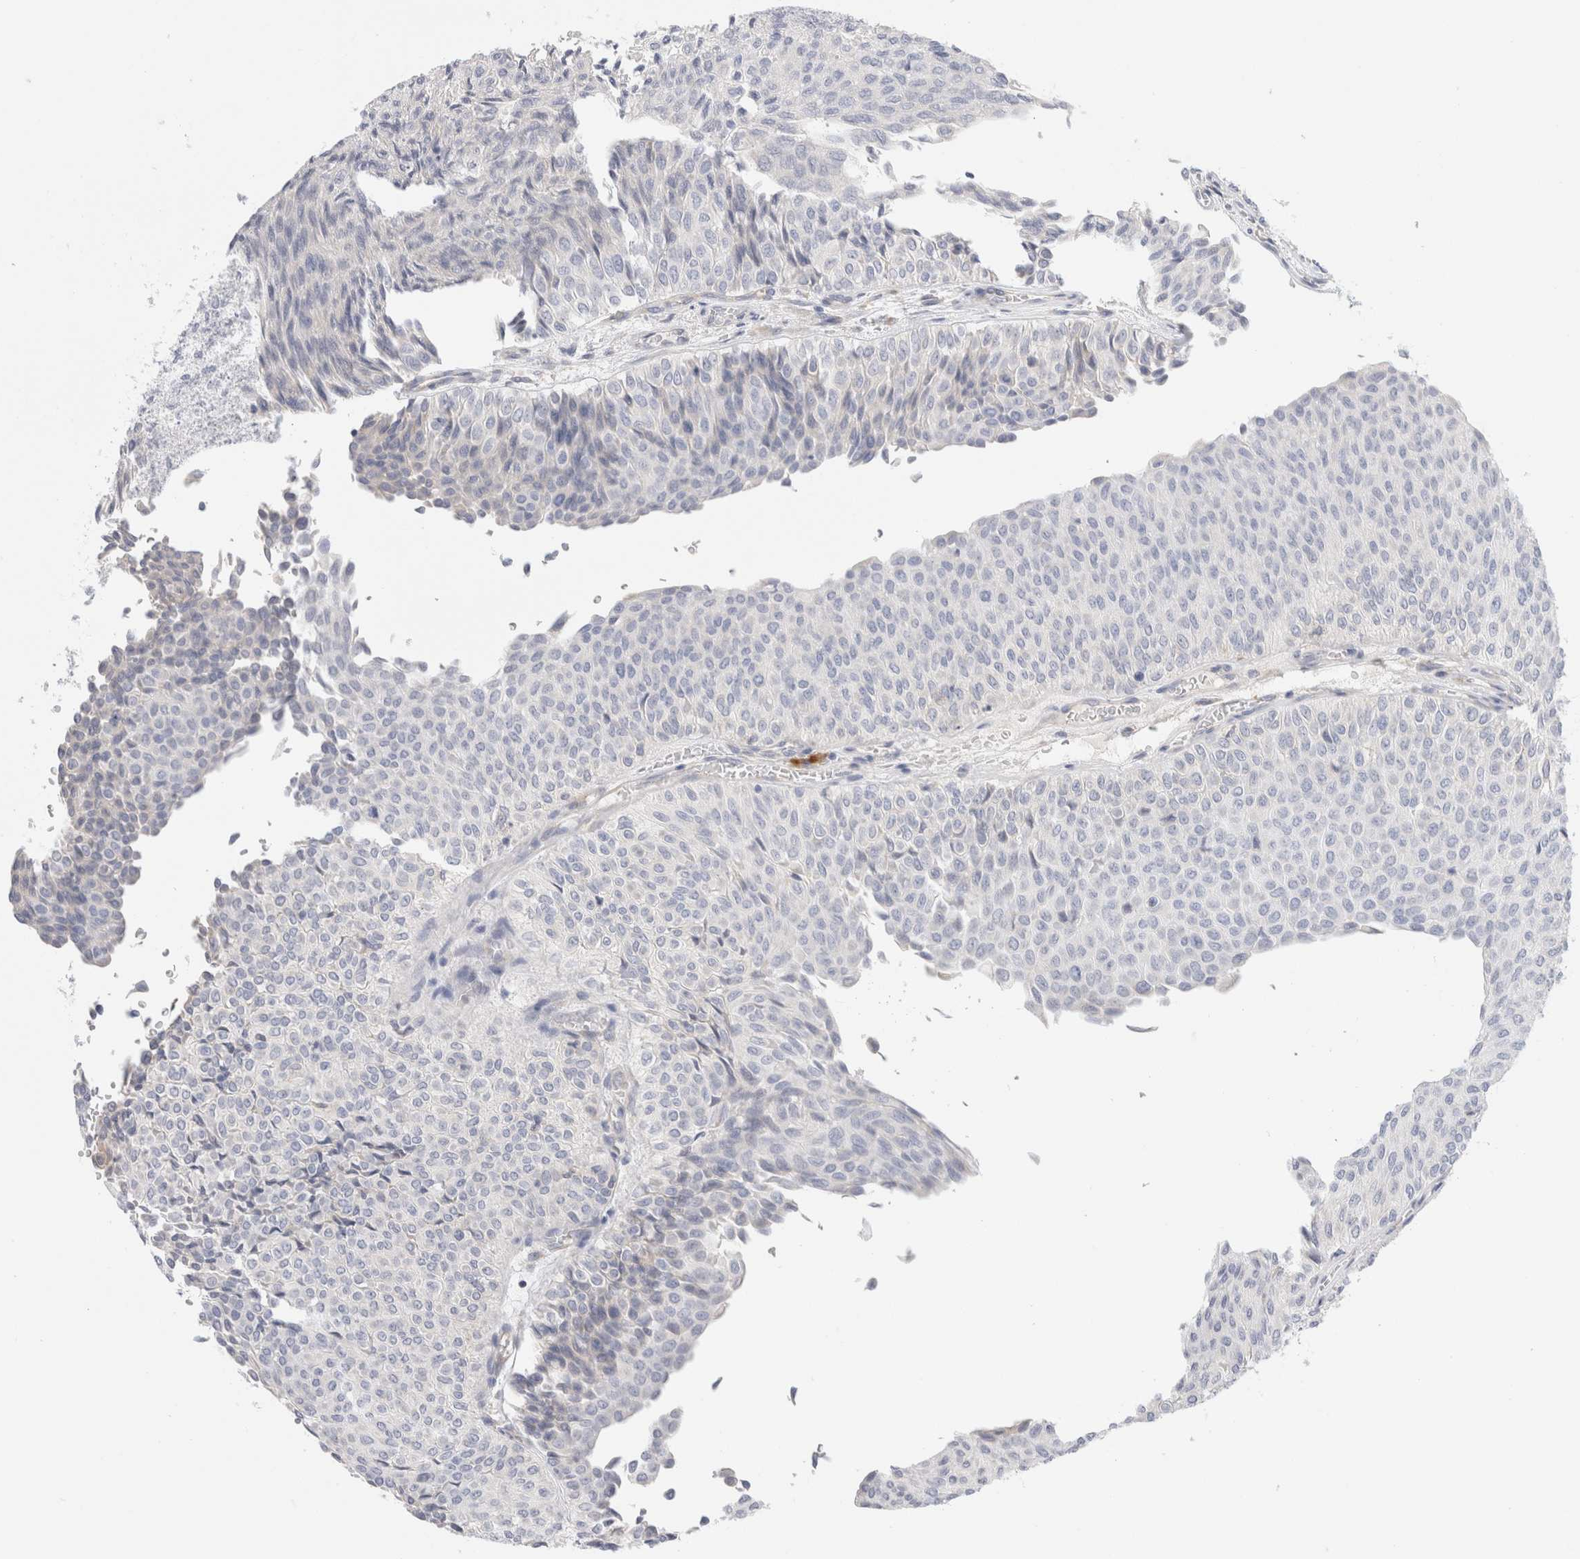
{"staining": {"intensity": "negative", "quantity": "none", "location": "none"}, "tissue": "urothelial cancer", "cell_type": "Tumor cells", "image_type": "cancer", "snomed": [{"axis": "morphology", "description": "Urothelial carcinoma, Low grade"}, {"axis": "topography", "description": "Urinary bladder"}], "caption": "There is no significant positivity in tumor cells of low-grade urothelial carcinoma.", "gene": "CSK", "patient": {"sex": "male", "age": 78}}